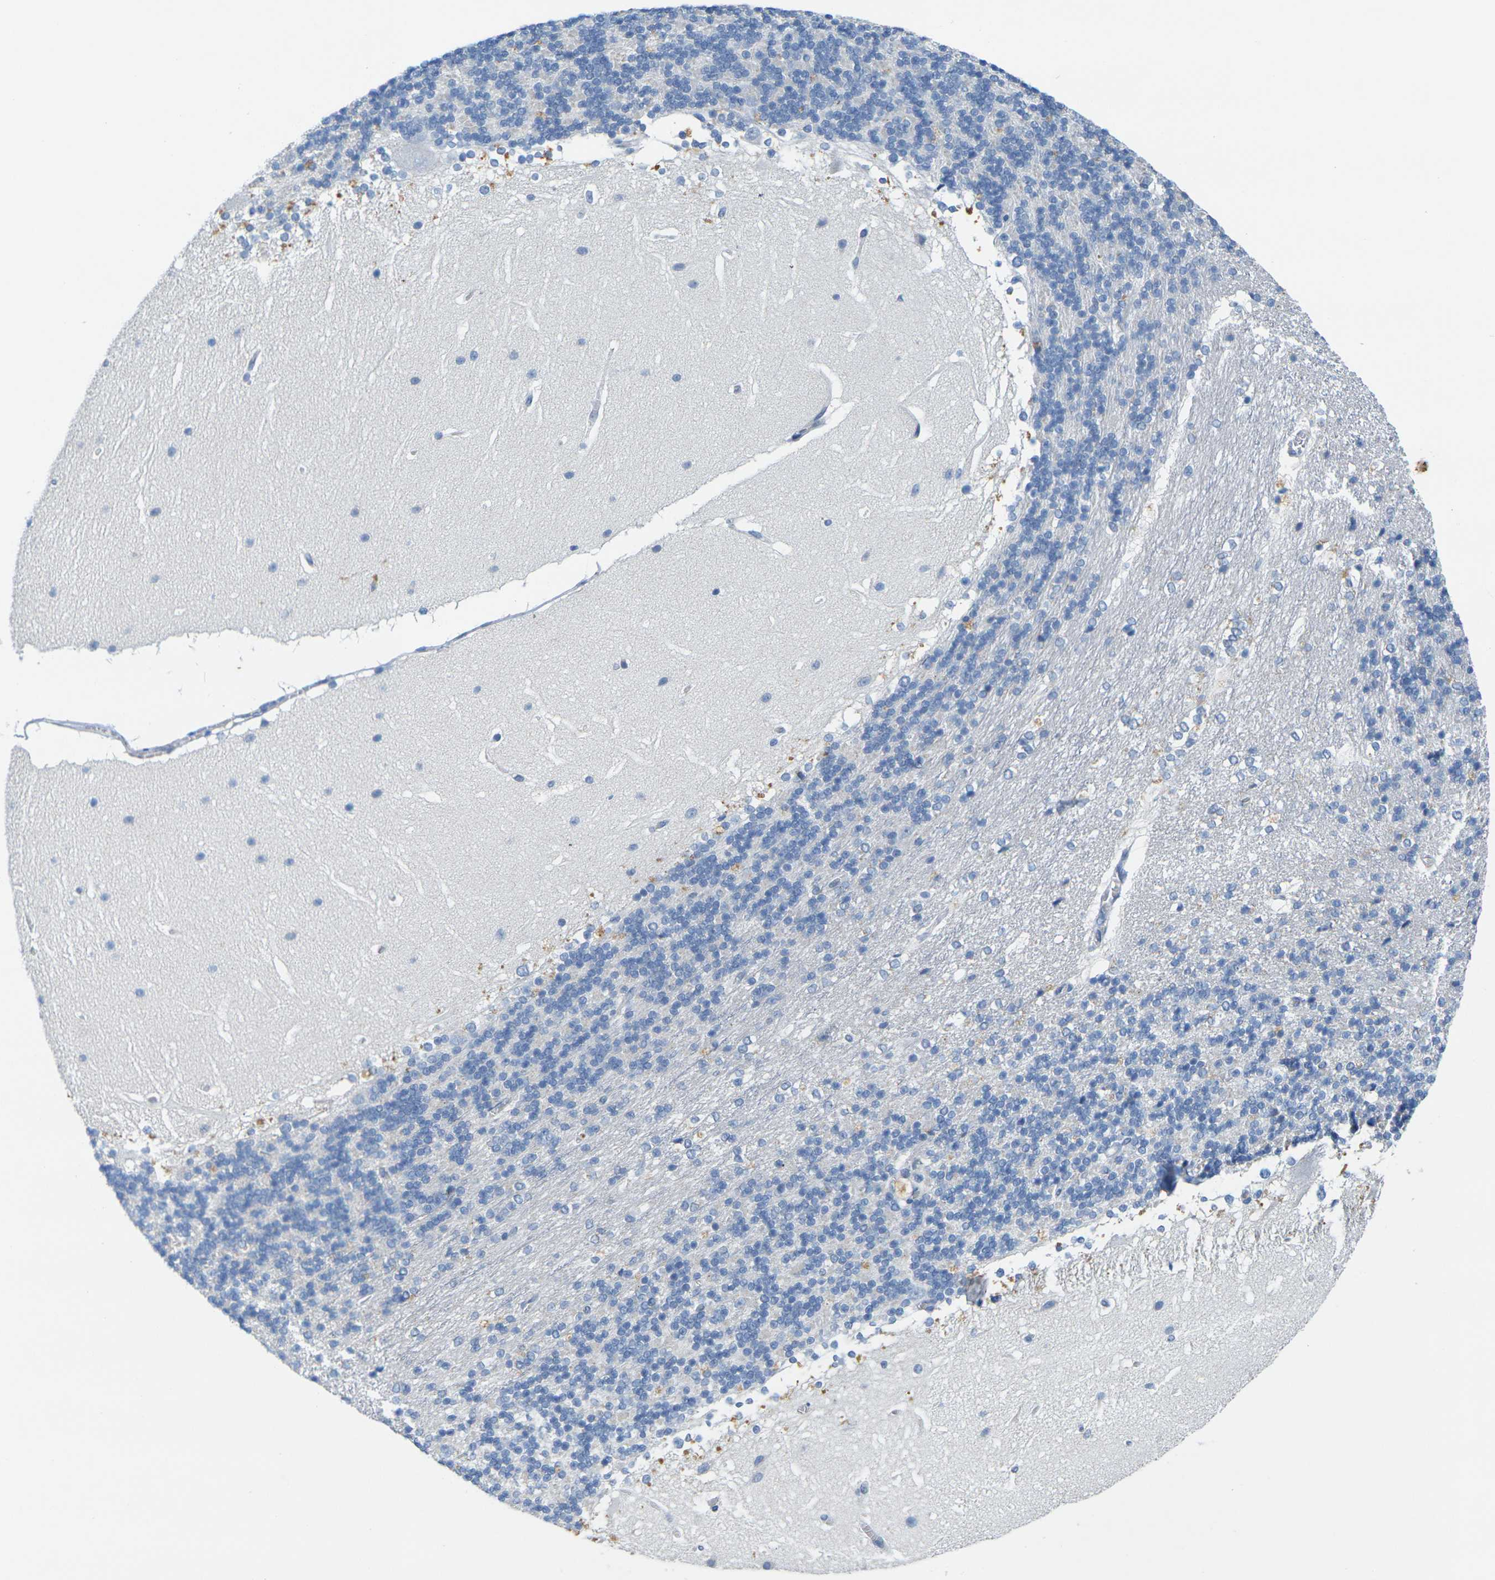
{"staining": {"intensity": "negative", "quantity": "none", "location": "none"}, "tissue": "cerebellum", "cell_type": "Cells in granular layer", "image_type": "normal", "snomed": [{"axis": "morphology", "description": "Normal tissue, NOS"}, {"axis": "topography", "description": "Cerebellum"}], "caption": "High magnification brightfield microscopy of unremarkable cerebellum stained with DAB (brown) and counterstained with hematoxylin (blue): cells in granular layer show no significant positivity.", "gene": "CDK2", "patient": {"sex": "female", "age": 19}}